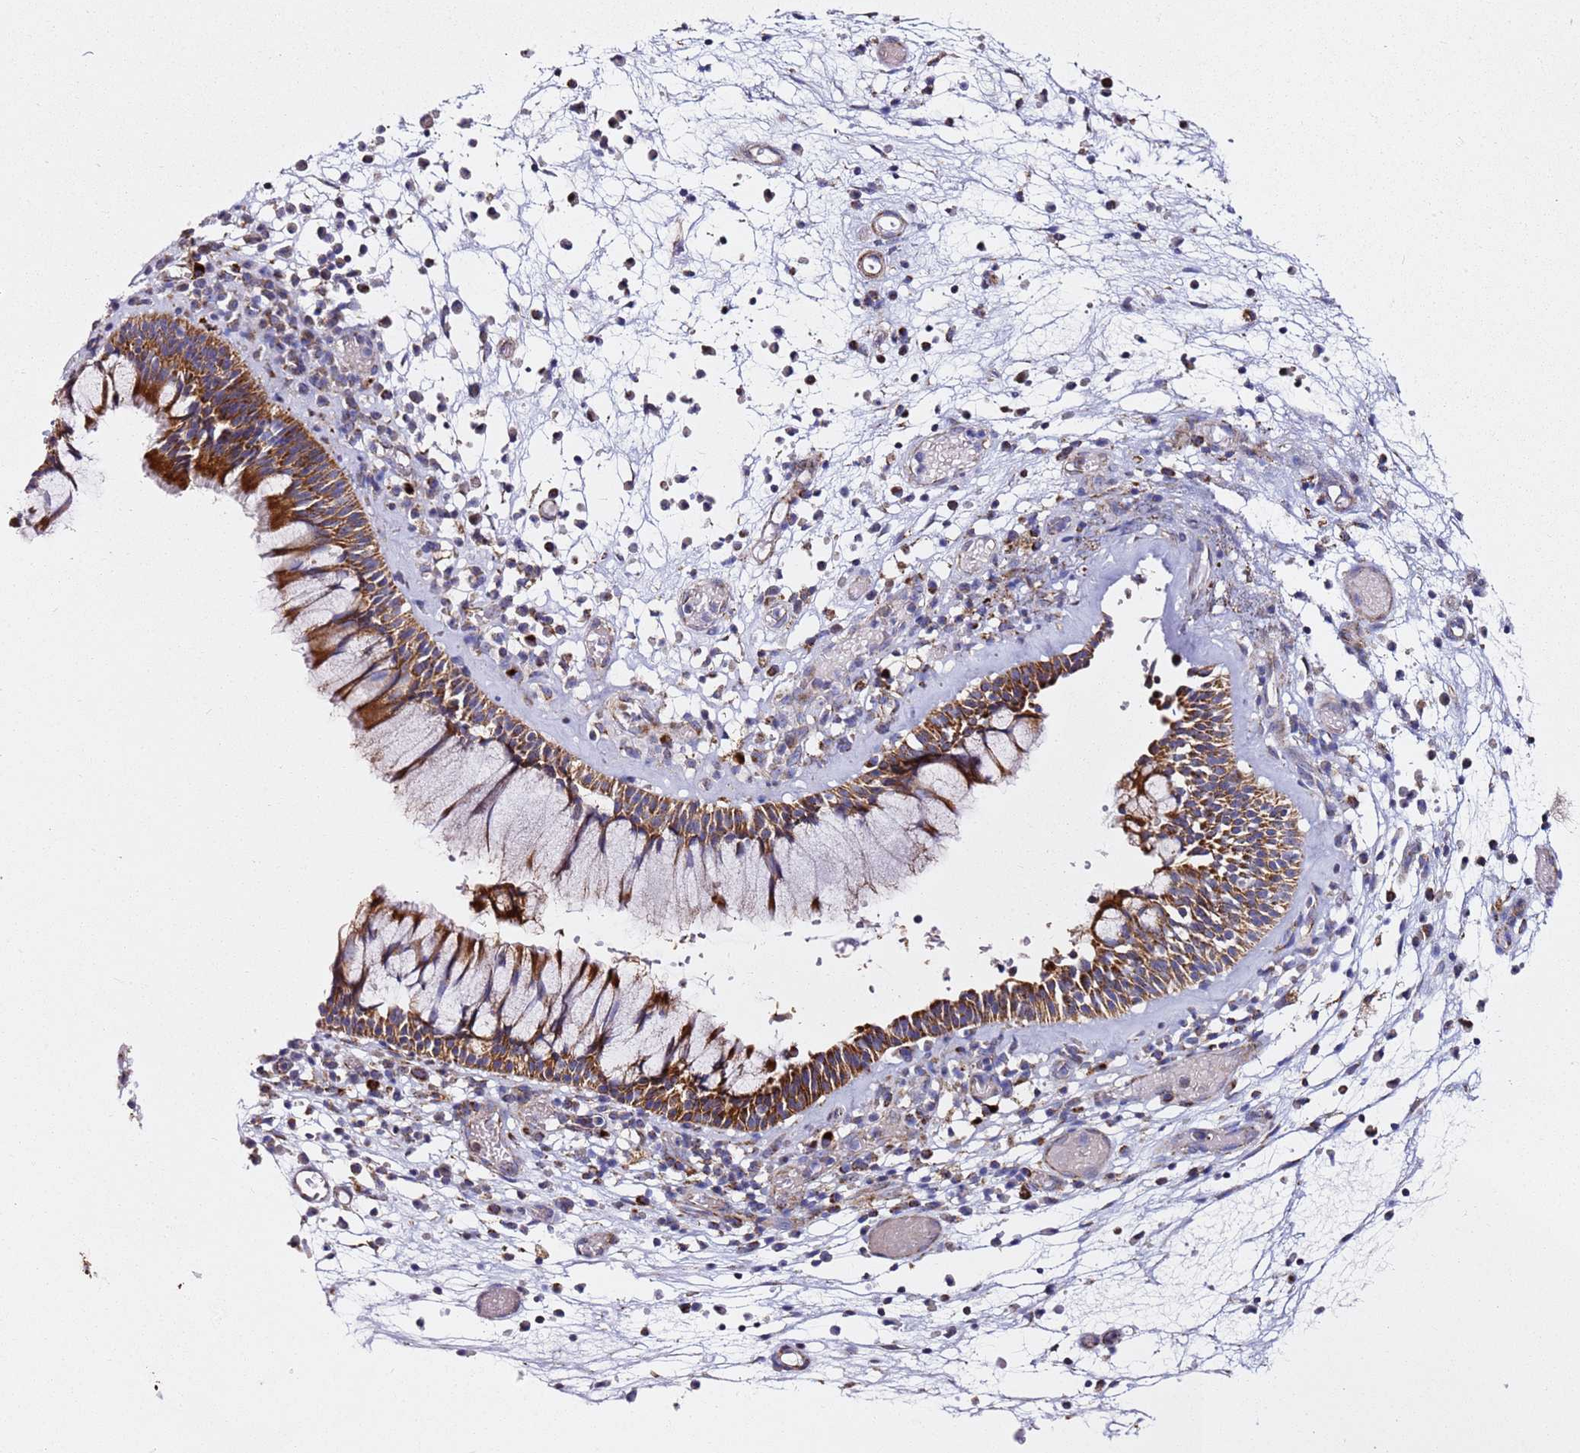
{"staining": {"intensity": "strong", "quantity": ">75%", "location": "cytoplasmic/membranous"}, "tissue": "nasopharynx", "cell_type": "Respiratory epithelial cells", "image_type": "normal", "snomed": [{"axis": "morphology", "description": "Normal tissue, NOS"}, {"axis": "morphology", "description": "Inflammation, NOS"}, {"axis": "topography", "description": "Nasopharynx"}], "caption": "Respiratory epithelial cells display high levels of strong cytoplasmic/membranous staining in approximately >75% of cells in normal human nasopharynx.", "gene": "NDUFA3", "patient": {"sex": "male", "age": 70}}